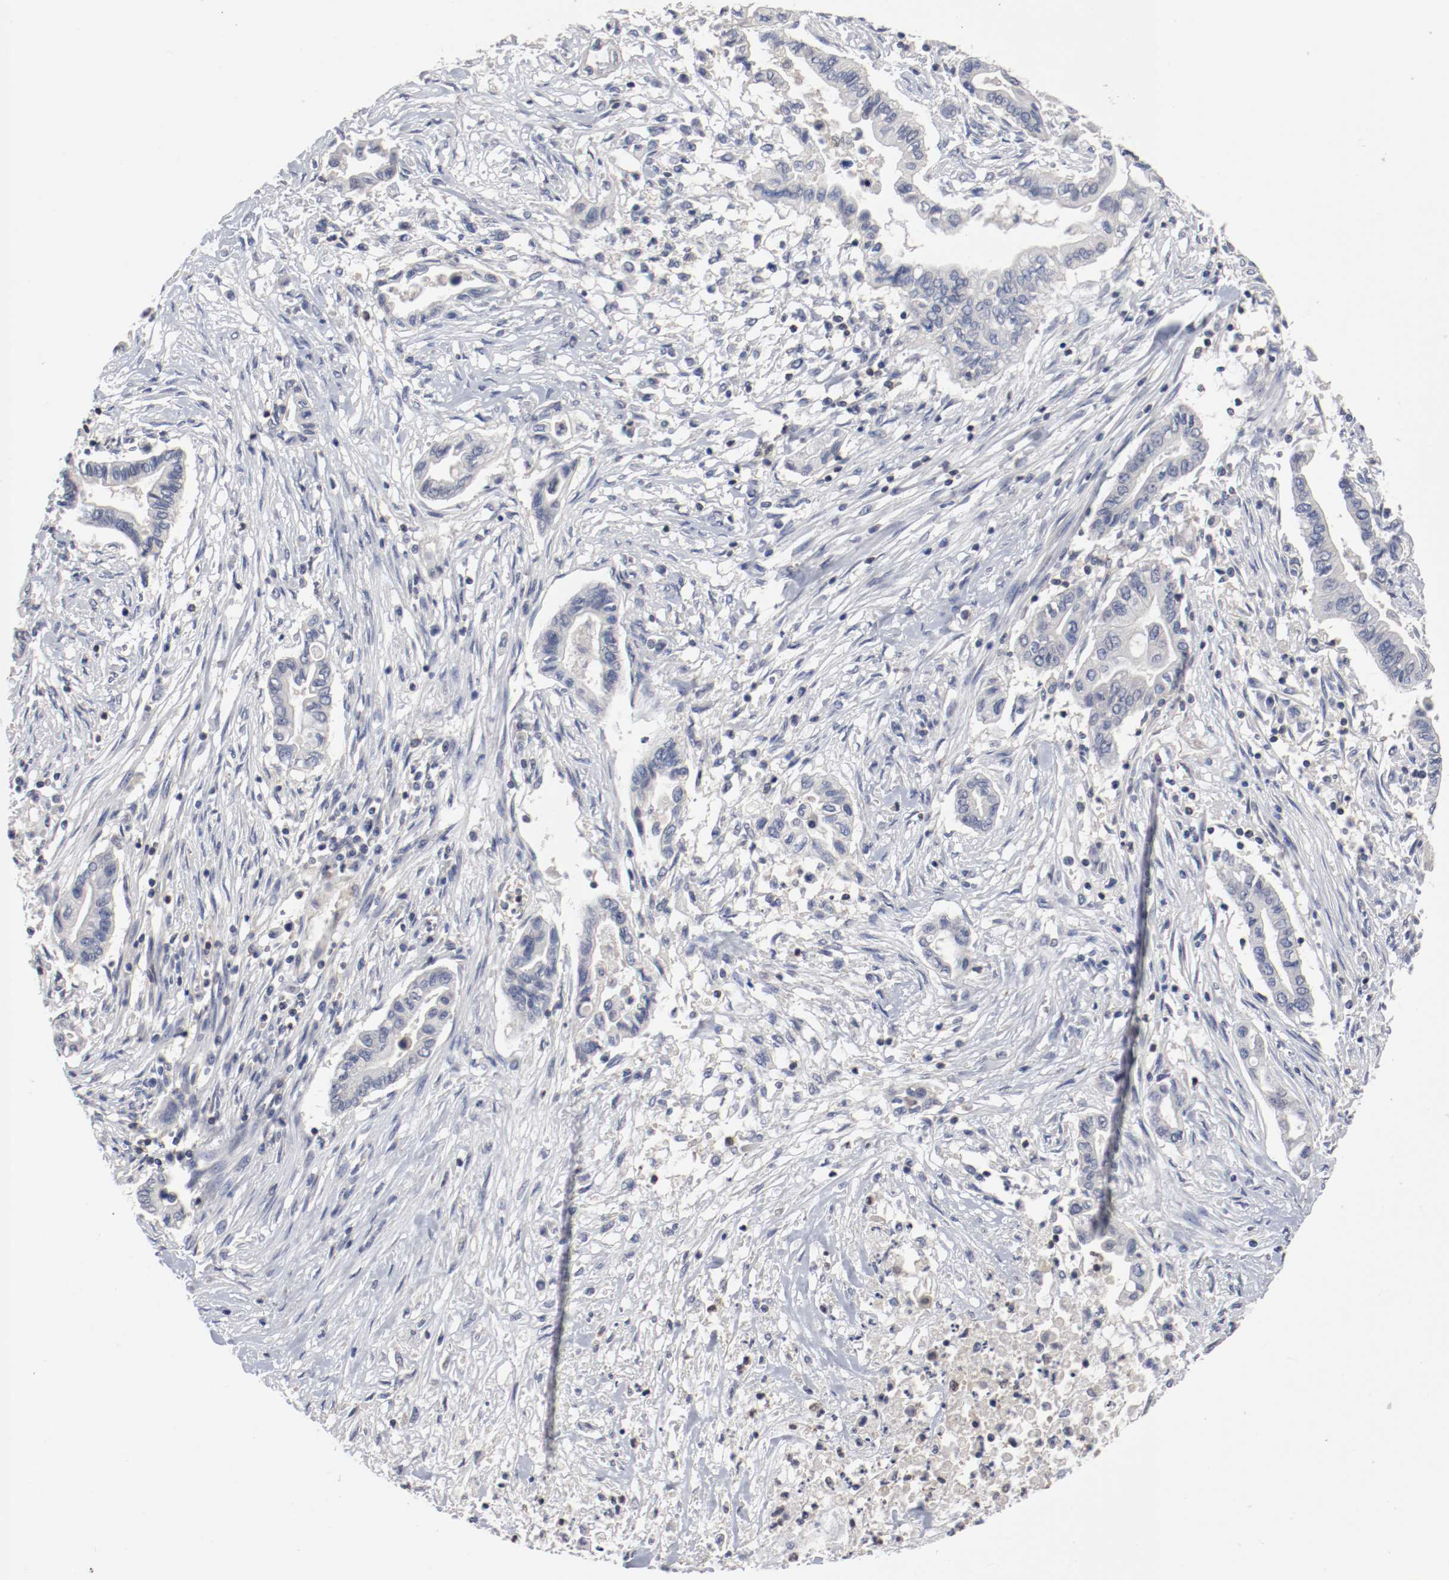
{"staining": {"intensity": "negative", "quantity": "none", "location": "none"}, "tissue": "pancreatic cancer", "cell_type": "Tumor cells", "image_type": "cancer", "snomed": [{"axis": "morphology", "description": "Adenocarcinoma, NOS"}, {"axis": "topography", "description": "Pancreas"}], "caption": "Immunohistochemistry (IHC) micrograph of pancreatic adenocarcinoma stained for a protein (brown), which demonstrates no staining in tumor cells.", "gene": "CBL", "patient": {"sex": "female", "age": 57}}